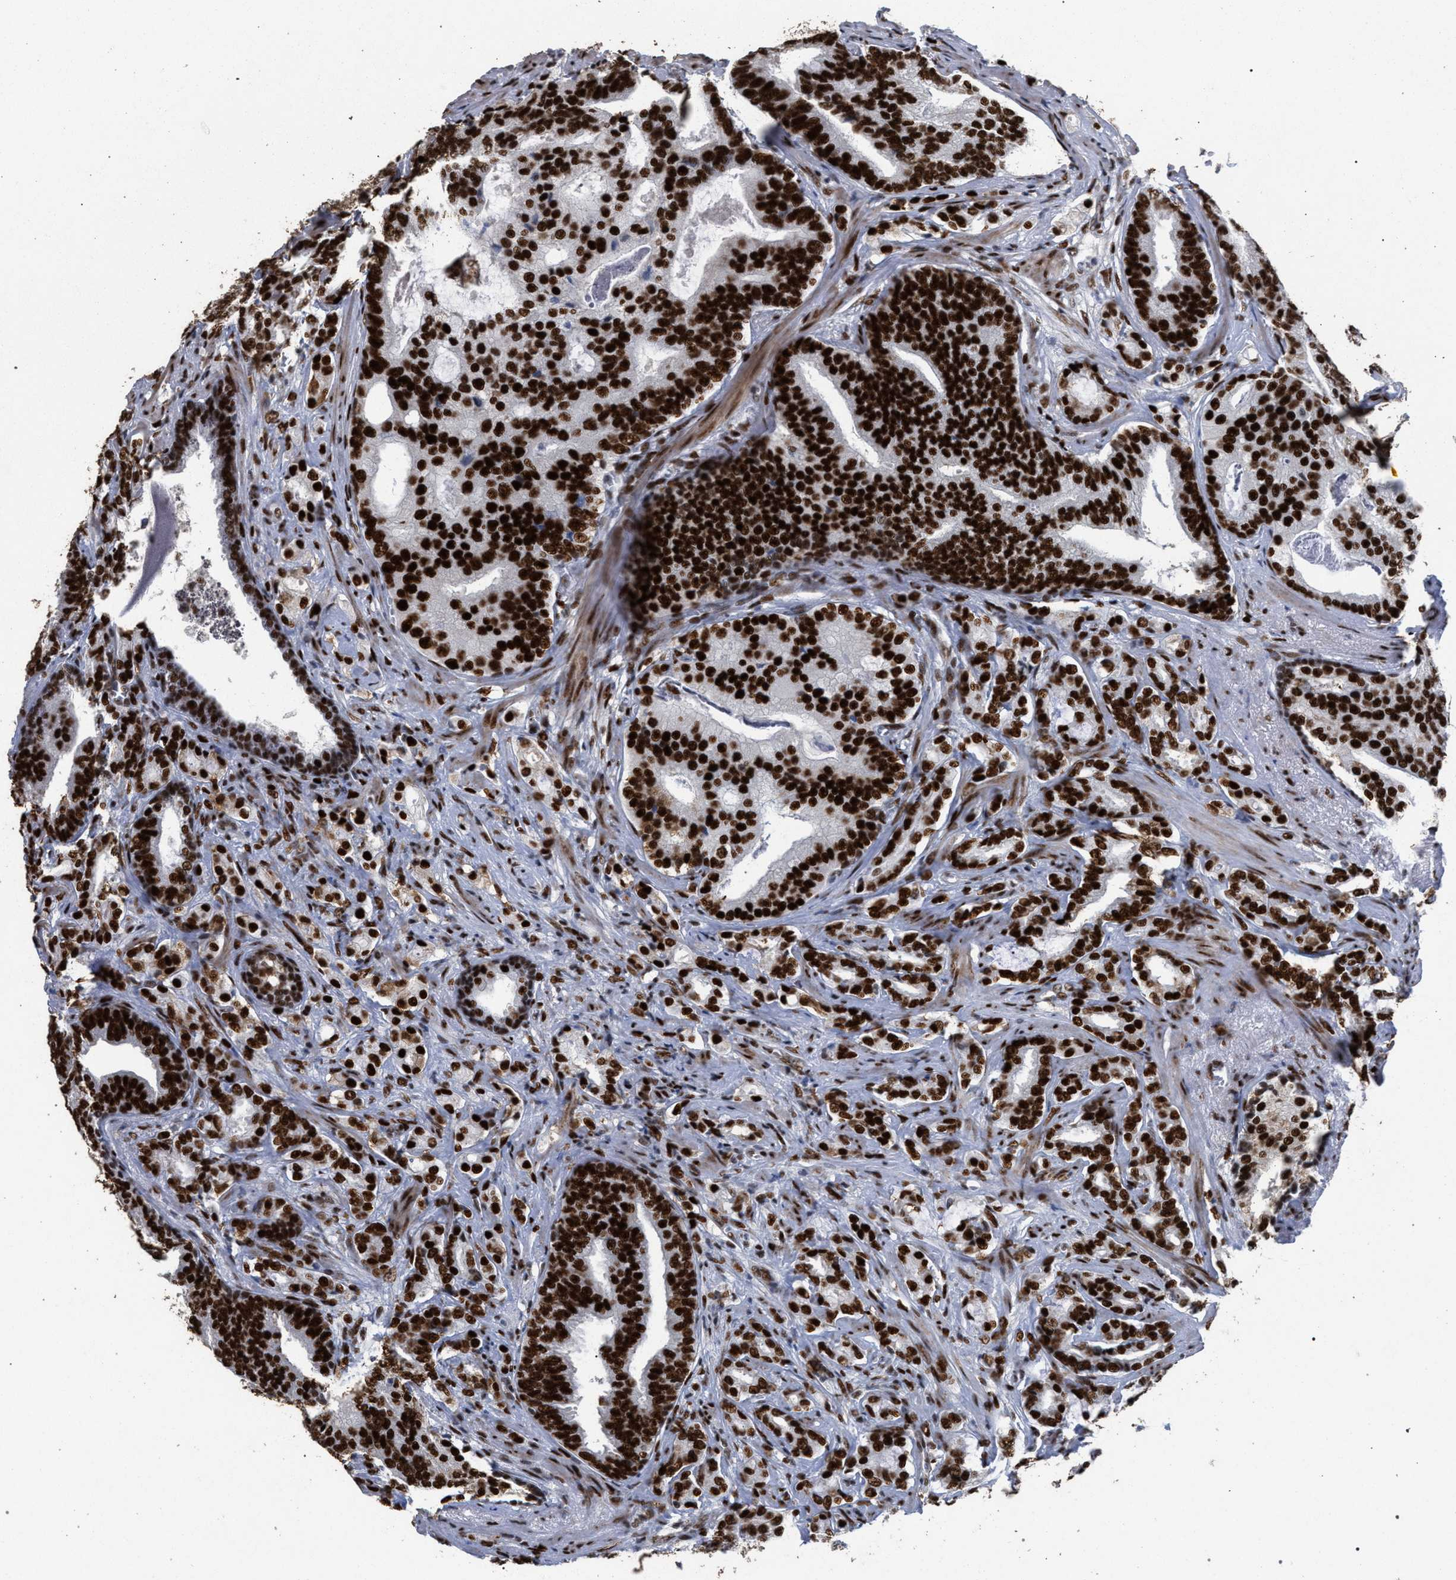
{"staining": {"intensity": "strong", "quantity": ">75%", "location": "nuclear"}, "tissue": "prostate cancer", "cell_type": "Tumor cells", "image_type": "cancer", "snomed": [{"axis": "morphology", "description": "Adenocarcinoma, Low grade"}, {"axis": "topography", "description": "Prostate"}], "caption": "Human prostate cancer (adenocarcinoma (low-grade)) stained with a protein marker displays strong staining in tumor cells.", "gene": "TP53BP1", "patient": {"sex": "male", "age": 58}}